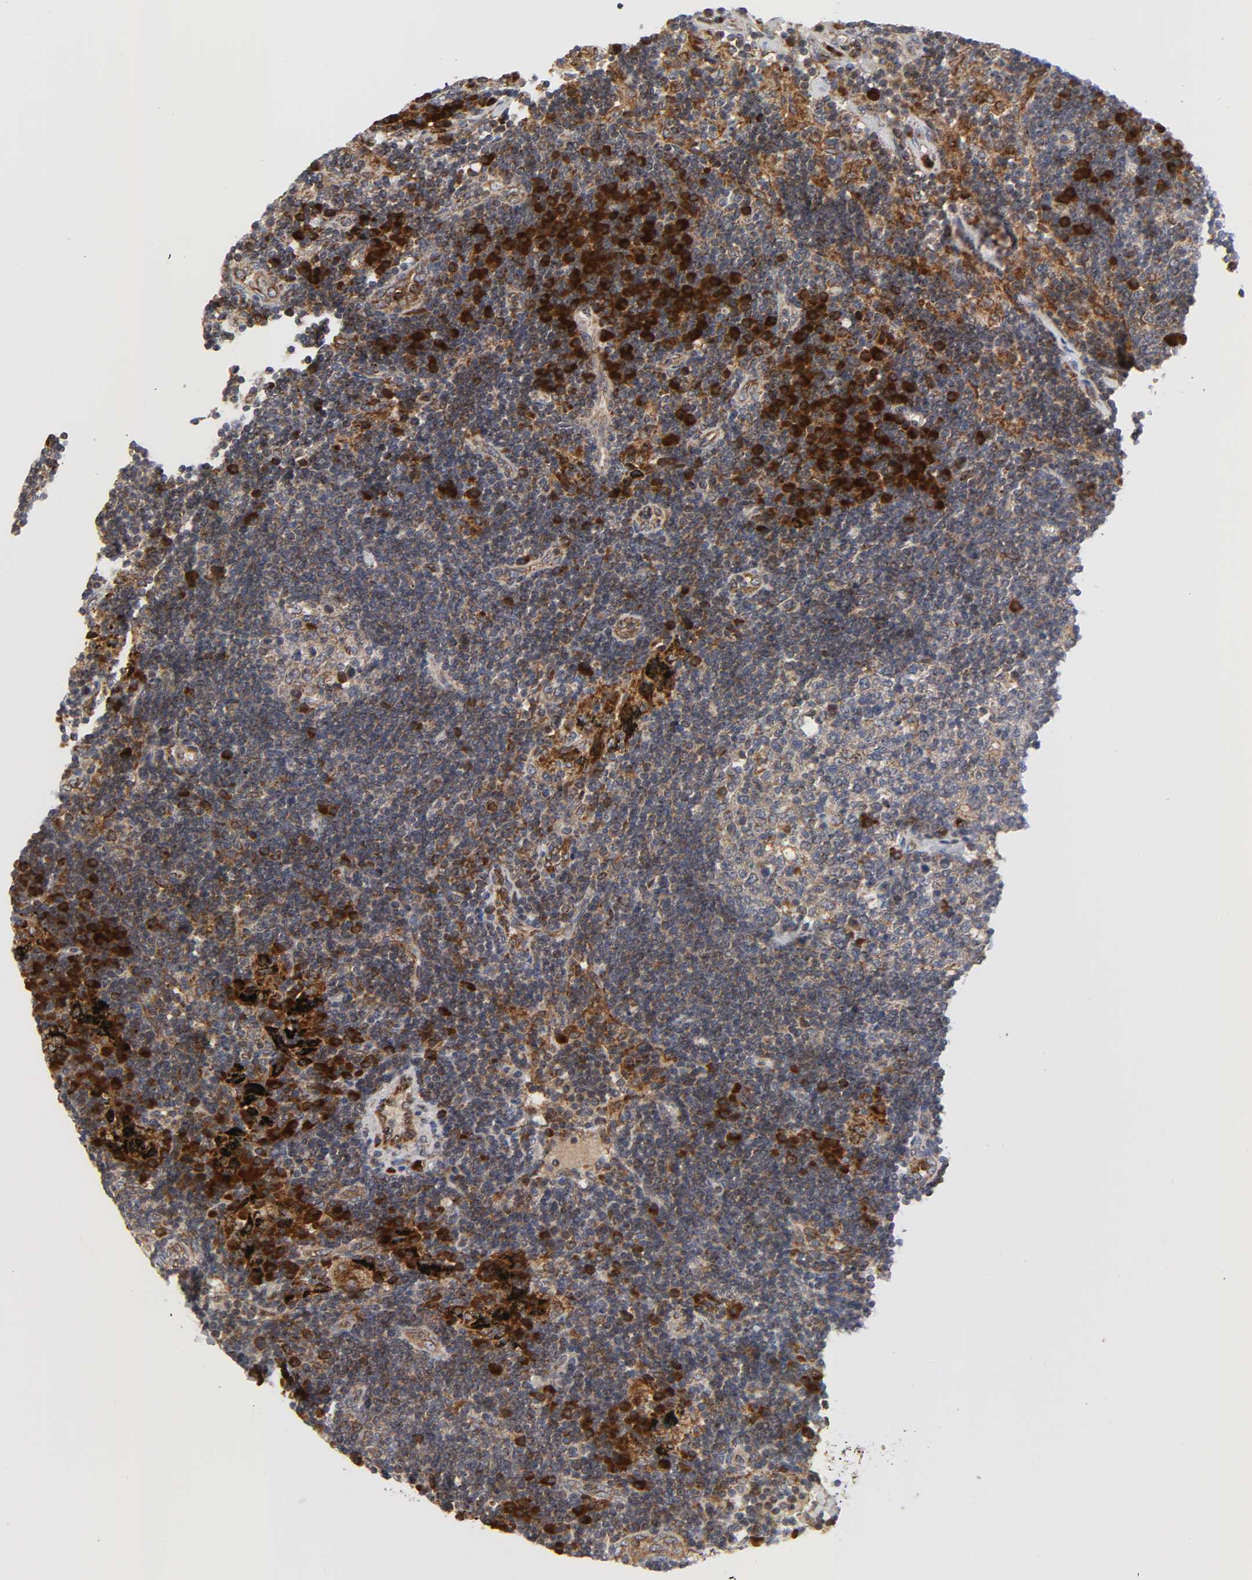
{"staining": {"intensity": "moderate", "quantity": ">75%", "location": "cytoplasmic/membranous"}, "tissue": "lymph node", "cell_type": "Germinal center cells", "image_type": "normal", "snomed": [{"axis": "morphology", "description": "Normal tissue, NOS"}, {"axis": "morphology", "description": "Squamous cell carcinoma, metastatic, NOS"}, {"axis": "topography", "description": "Lymph node"}], "caption": "Benign lymph node reveals moderate cytoplasmic/membranous staining in approximately >75% of germinal center cells (DAB (3,3'-diaminobenzidine) IHC, brown staining for protein, blue staining for nuclei)..", "gene": "BAX", "patient": {"sex": "female", "age": 53}}